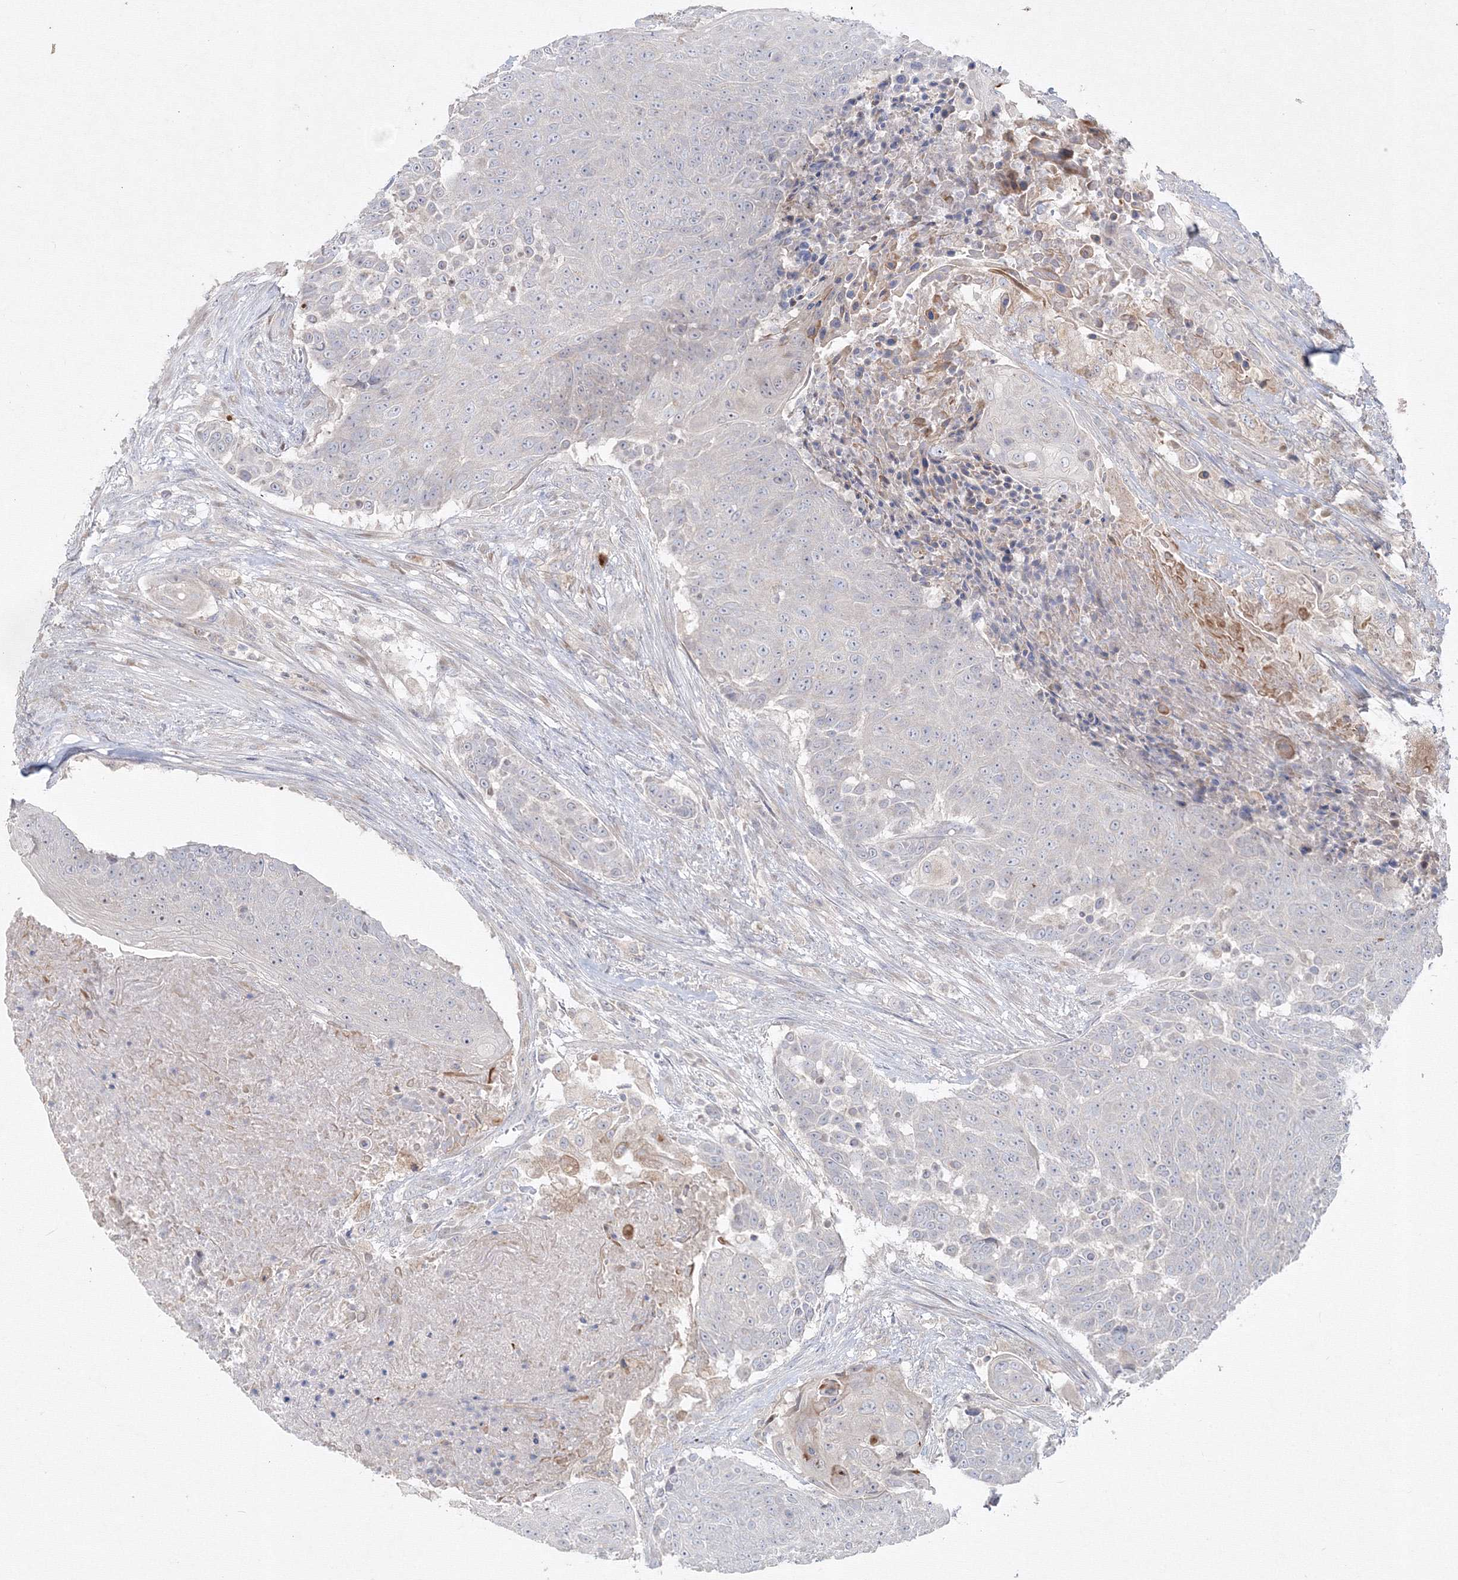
{"staining": {"intensity": "negative", "quantity": "none", "location": "none"}, "tissue": "urothelial cancer", "cell_type": "Tumor cells", "image_type": "cancer", "snomed": [{"axis": "morphology", "description": "Urothelial carcinoma, High grade"}, {"axis": "topography", "description": "Urinary bladder"}], "caption": "Tumor cells are negative for brown protein staining in high-grade urothelial carcinoma.", "gene": "FBXL8", "patient": {"sex": "female", "age": 63}}